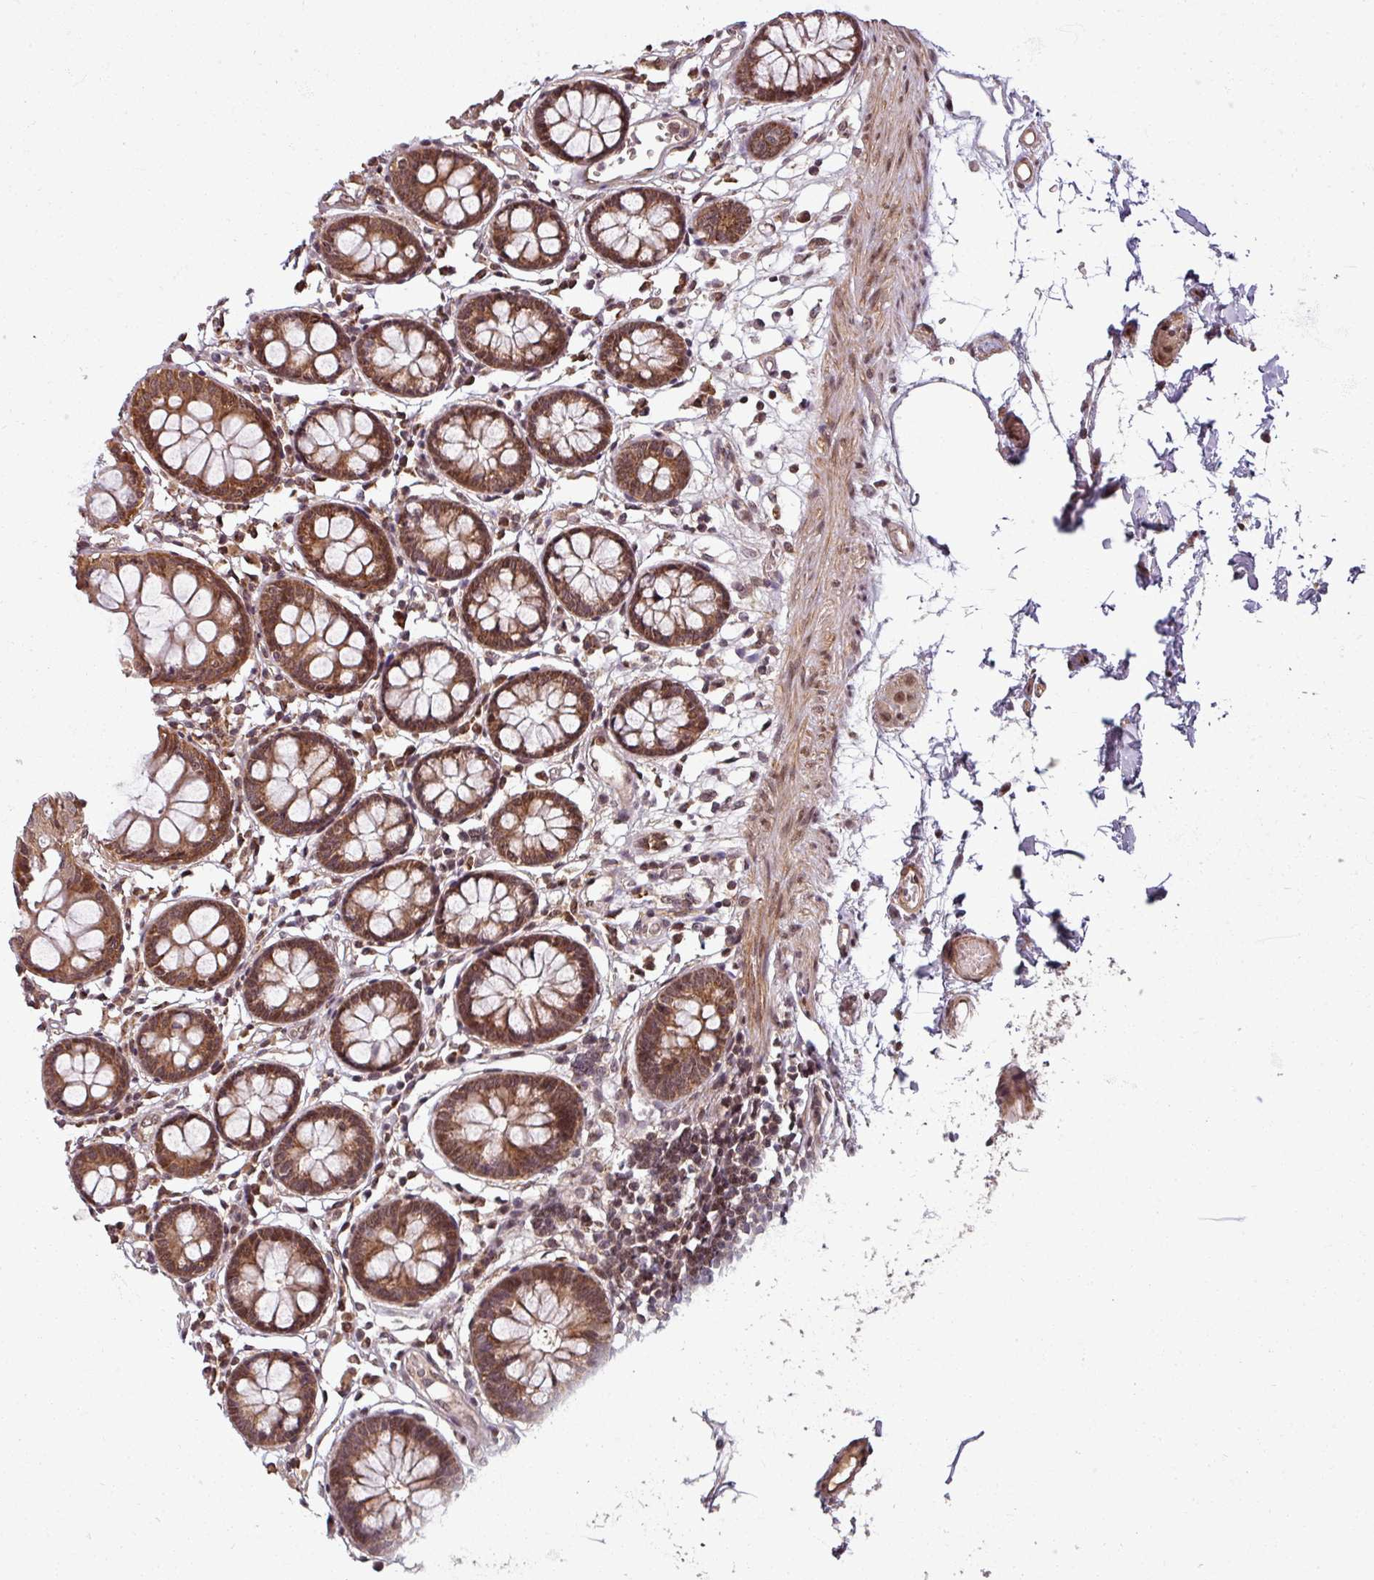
{"staining": {"intensity": "moderate", "quantity": ">75%", "location": "cytoplasmic/membranous,nuclear"}, "tissue": "colon", "cell_type": "Endothelial cells", "image_type": "normal", "snomed": [{"axis": "morphology", "description": "Normal tissue, NOS"}, {"axis": "topography", "description": "Colon"}], "caption": "DAB immunohistochemical staining of unremarkable human colon exhibits moderate cytoplasmic/membranous,nuclear protein expression in approximately >75% of endothelial cells. (Stains: DAB in brown, nuclei in blue, Microscopy: brightfield microscopy at high magnification).", "gene": "SWI5", "patient": {"sex": "female", "age": 84}}